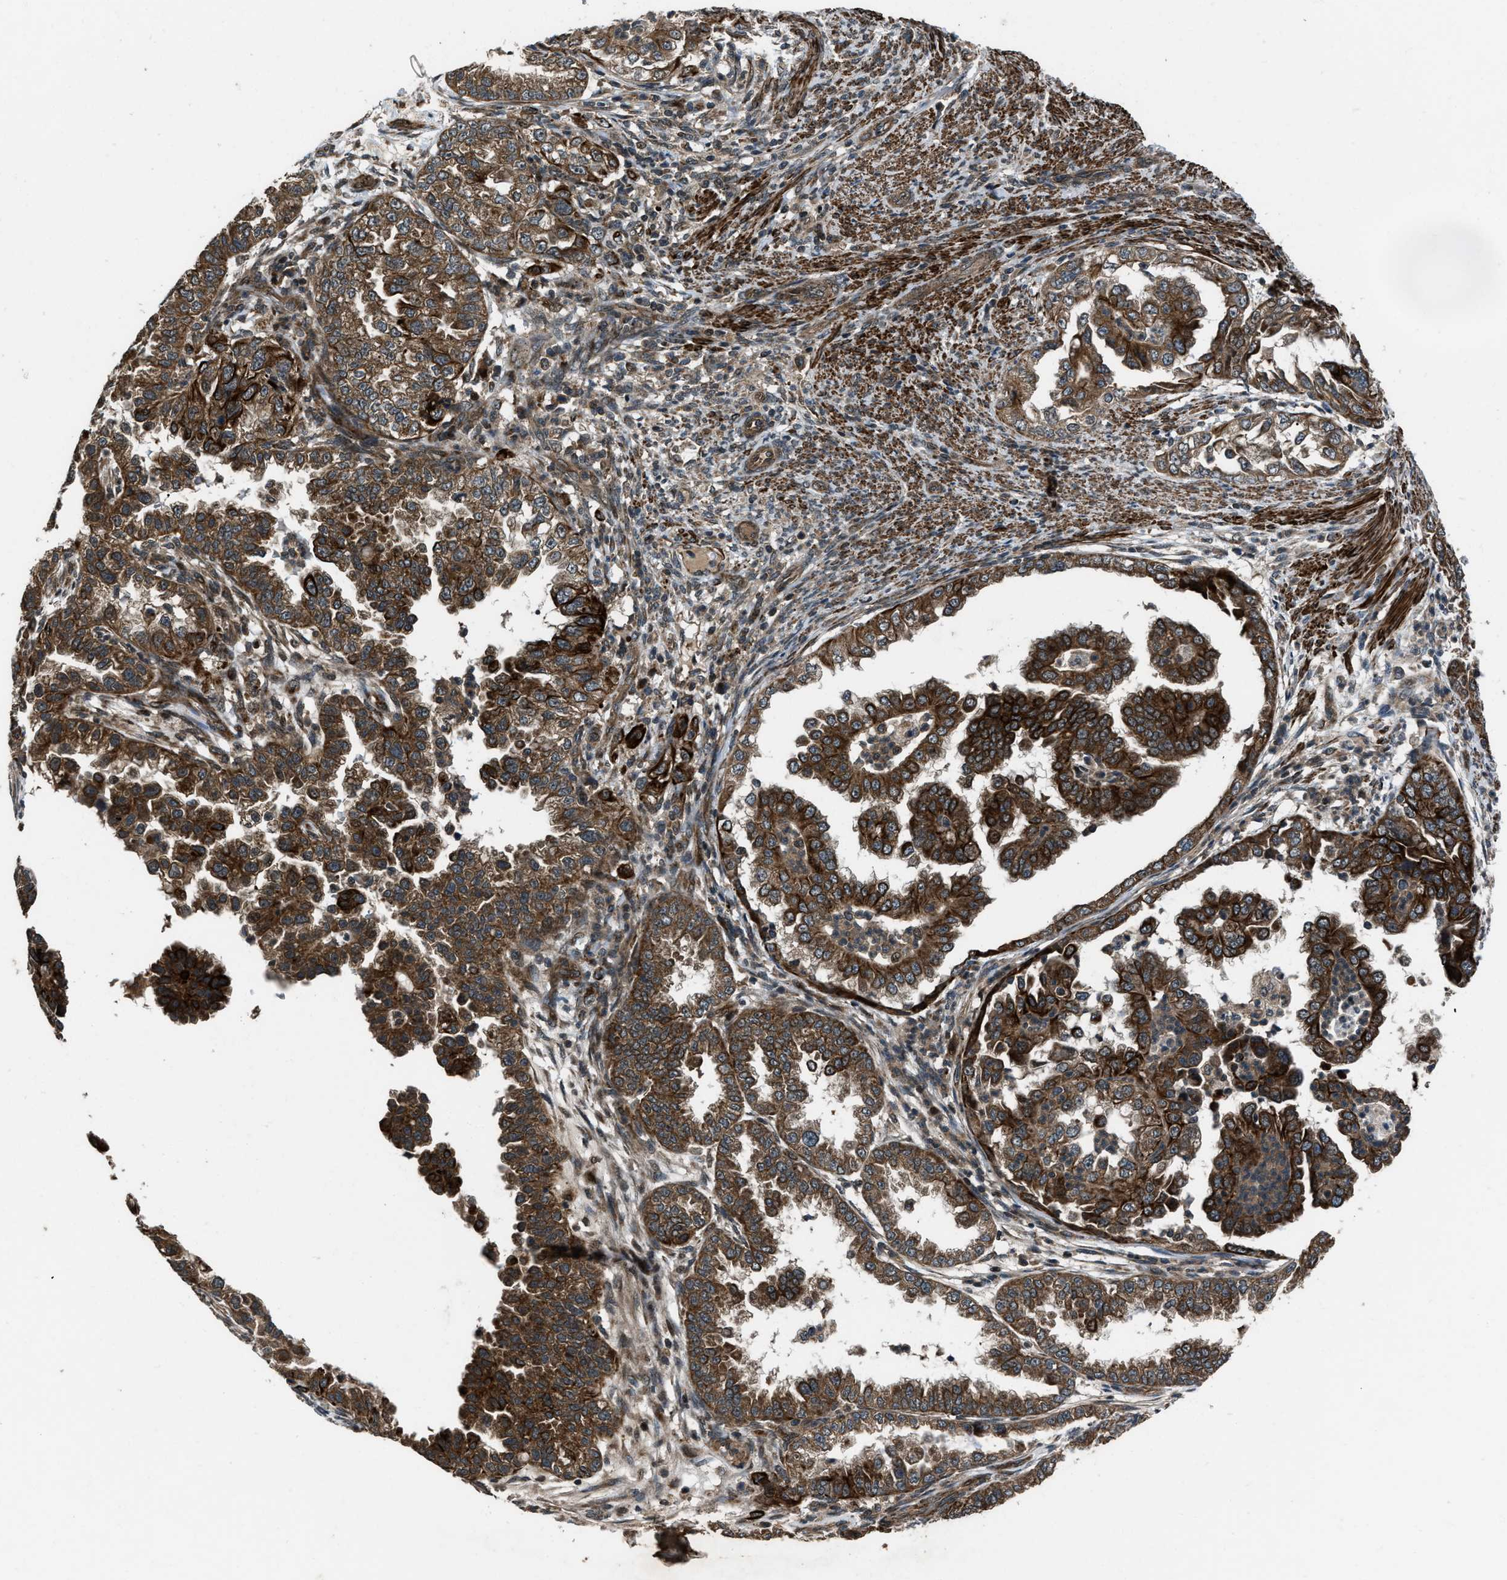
{"staining": {"intensity": "moderate", "quantity": ">75%", "location": "cytoplasmic/membranous"}, "tissue": "endometrial cancer", "cell_type": "Tumor cells", "image_type": "cancer", "snomed": [{"axis": "morphology", "description": "Adenocarcinoma, NOS"}, {"axis": "topography", "description": "Endometrium"}], "caption": "This is a histology image of IHC staining of endometrial cancer, which shows moderate staining in the cytoplasmic/membranous of tumor cells.", "gene": "IRAK4", "patient": {"sex": "female", "age": 85}}